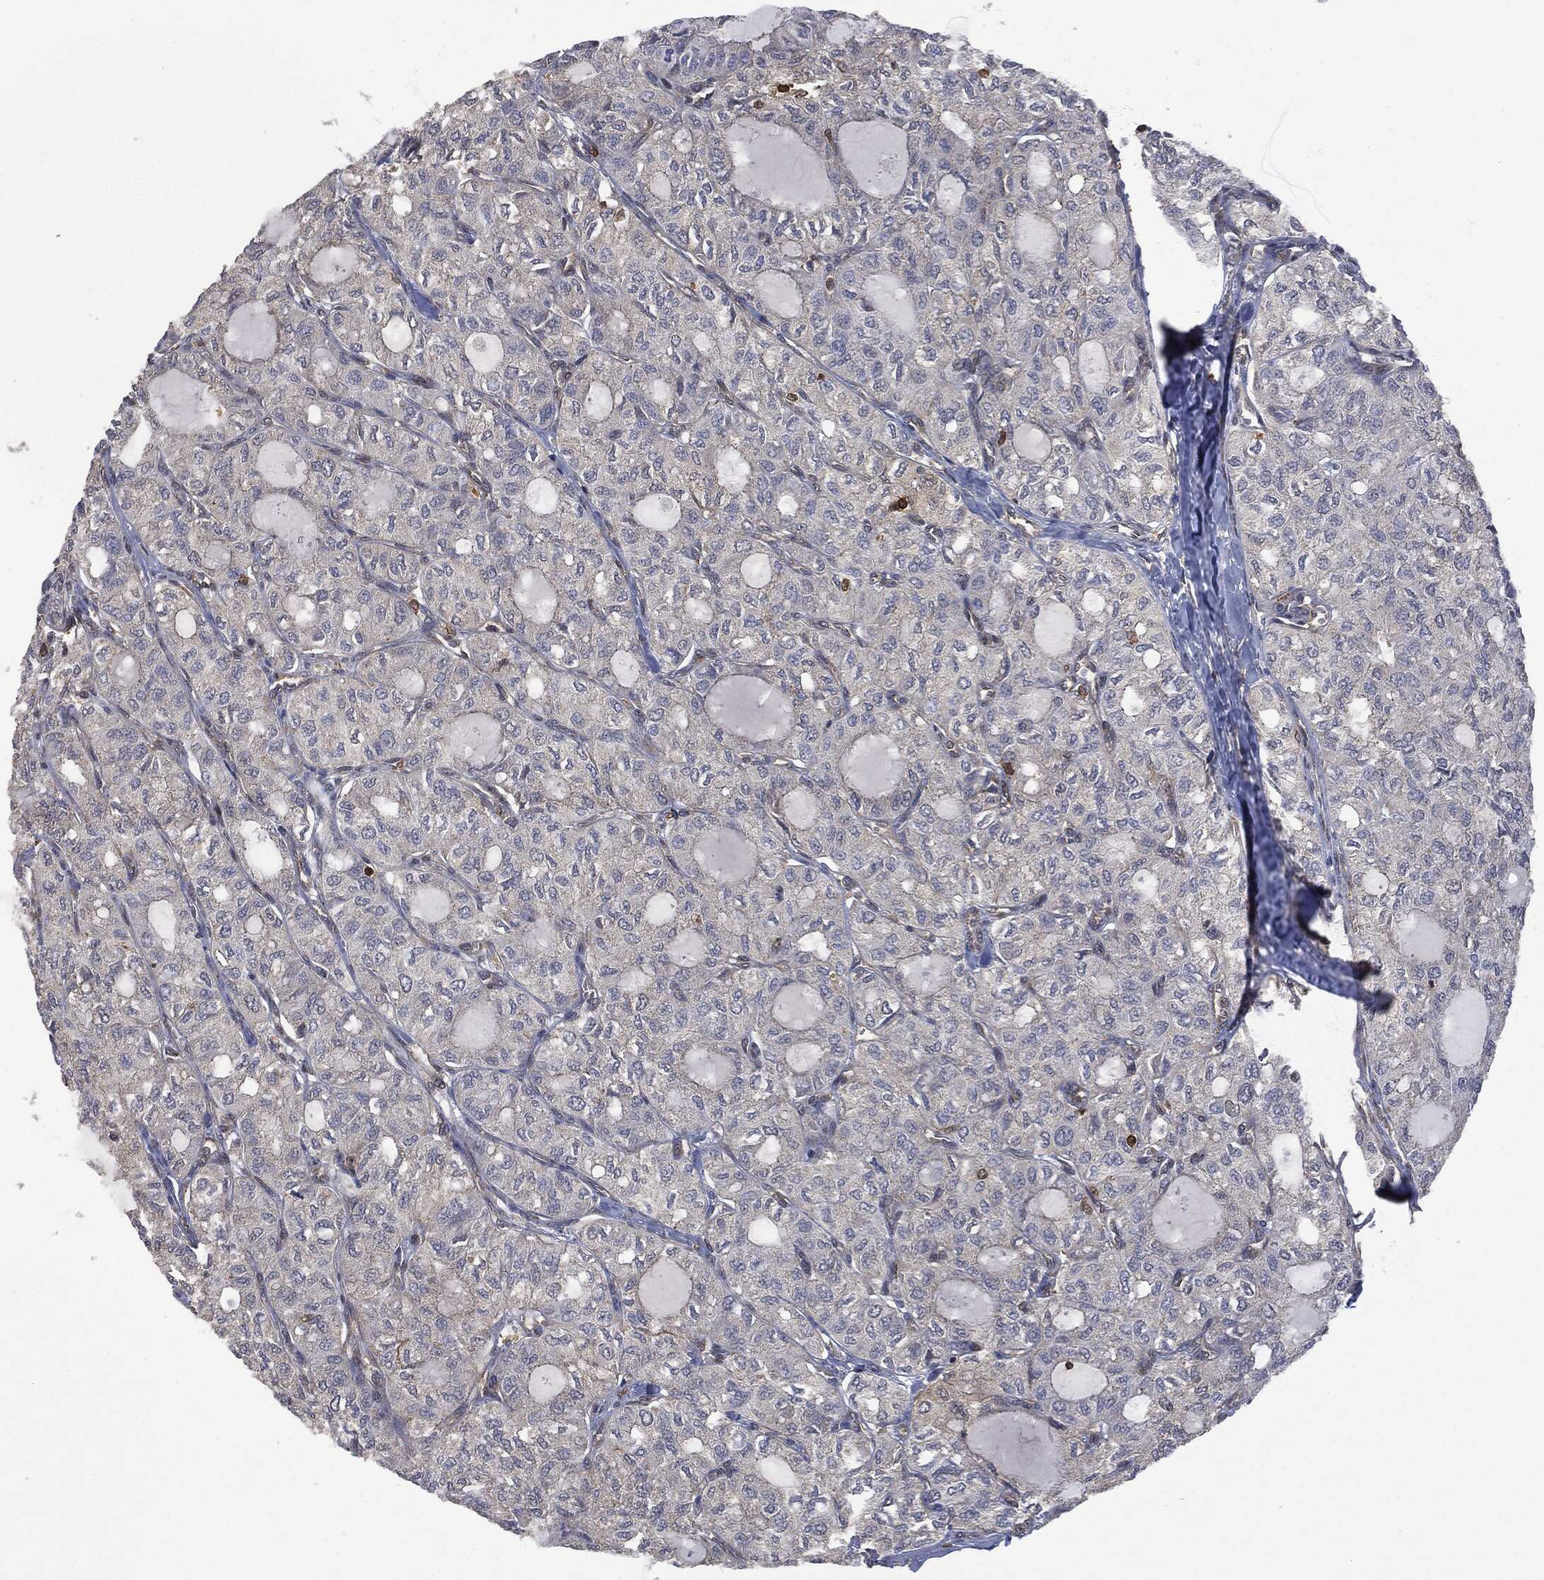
{"staining": {"intensity": "negative", "quantity": "none", "location": "none"}, "tissue": "thyroid cancer", "cell_type": "Tumor cells", "image_type": "cancer", "snomed": [{"axis": "morphology", "description": "Follicular adenoma carcinoma, NOS"}, {"axis": "topography", "description": "Thyroid gland"}], "caption": "Follicular adenoma carcinoma (thyroid) was stained to show a protein in brown. There is no significant staining in tumor cells.", "gene": "PSMB10", "patient": {"sex": "male", "age": 75}}